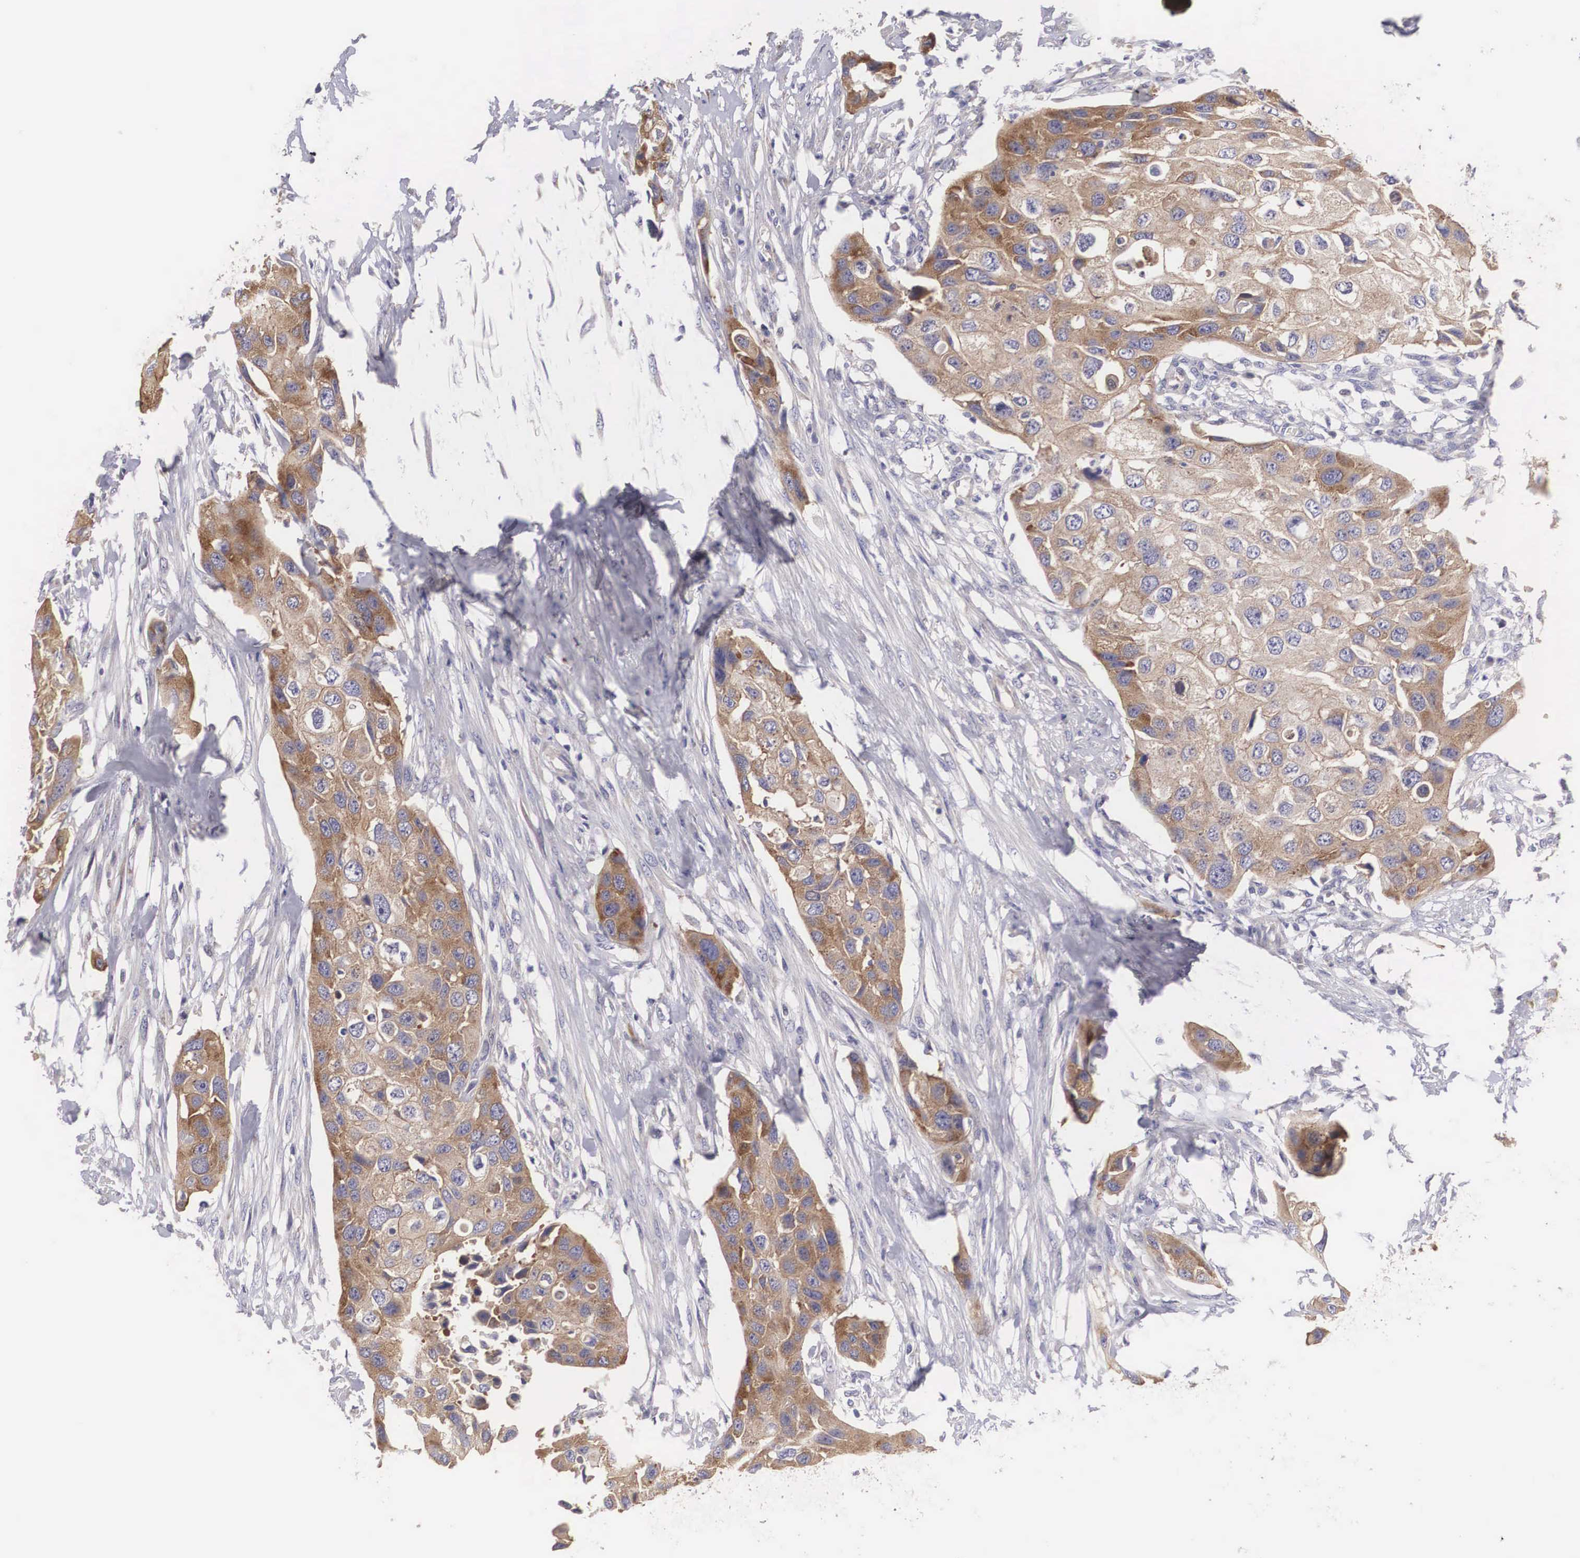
{"staining": {"intensity": "moderate", "quantity": "25%-75%", "location": "cytoplasmic/membranous"}, "tissue": "urothelial cancer", "cell_type": "Tumor cells", "image_type": "cancer", "snomed": [{"axis": "morphology", "description": "Urothelial carcinoma, High grade"}, {"axis": "topography", "description": "Urinary bladder"}], "caption": "This is an image of immunohistochemistry (IHC) staining of high-grade urothelial carcinoma, which shows moderate expression in the cytoplasmic/membranous of tumor cells.", "gene": "TXLNG", "patient": {"sex": "male", "age": 55}}